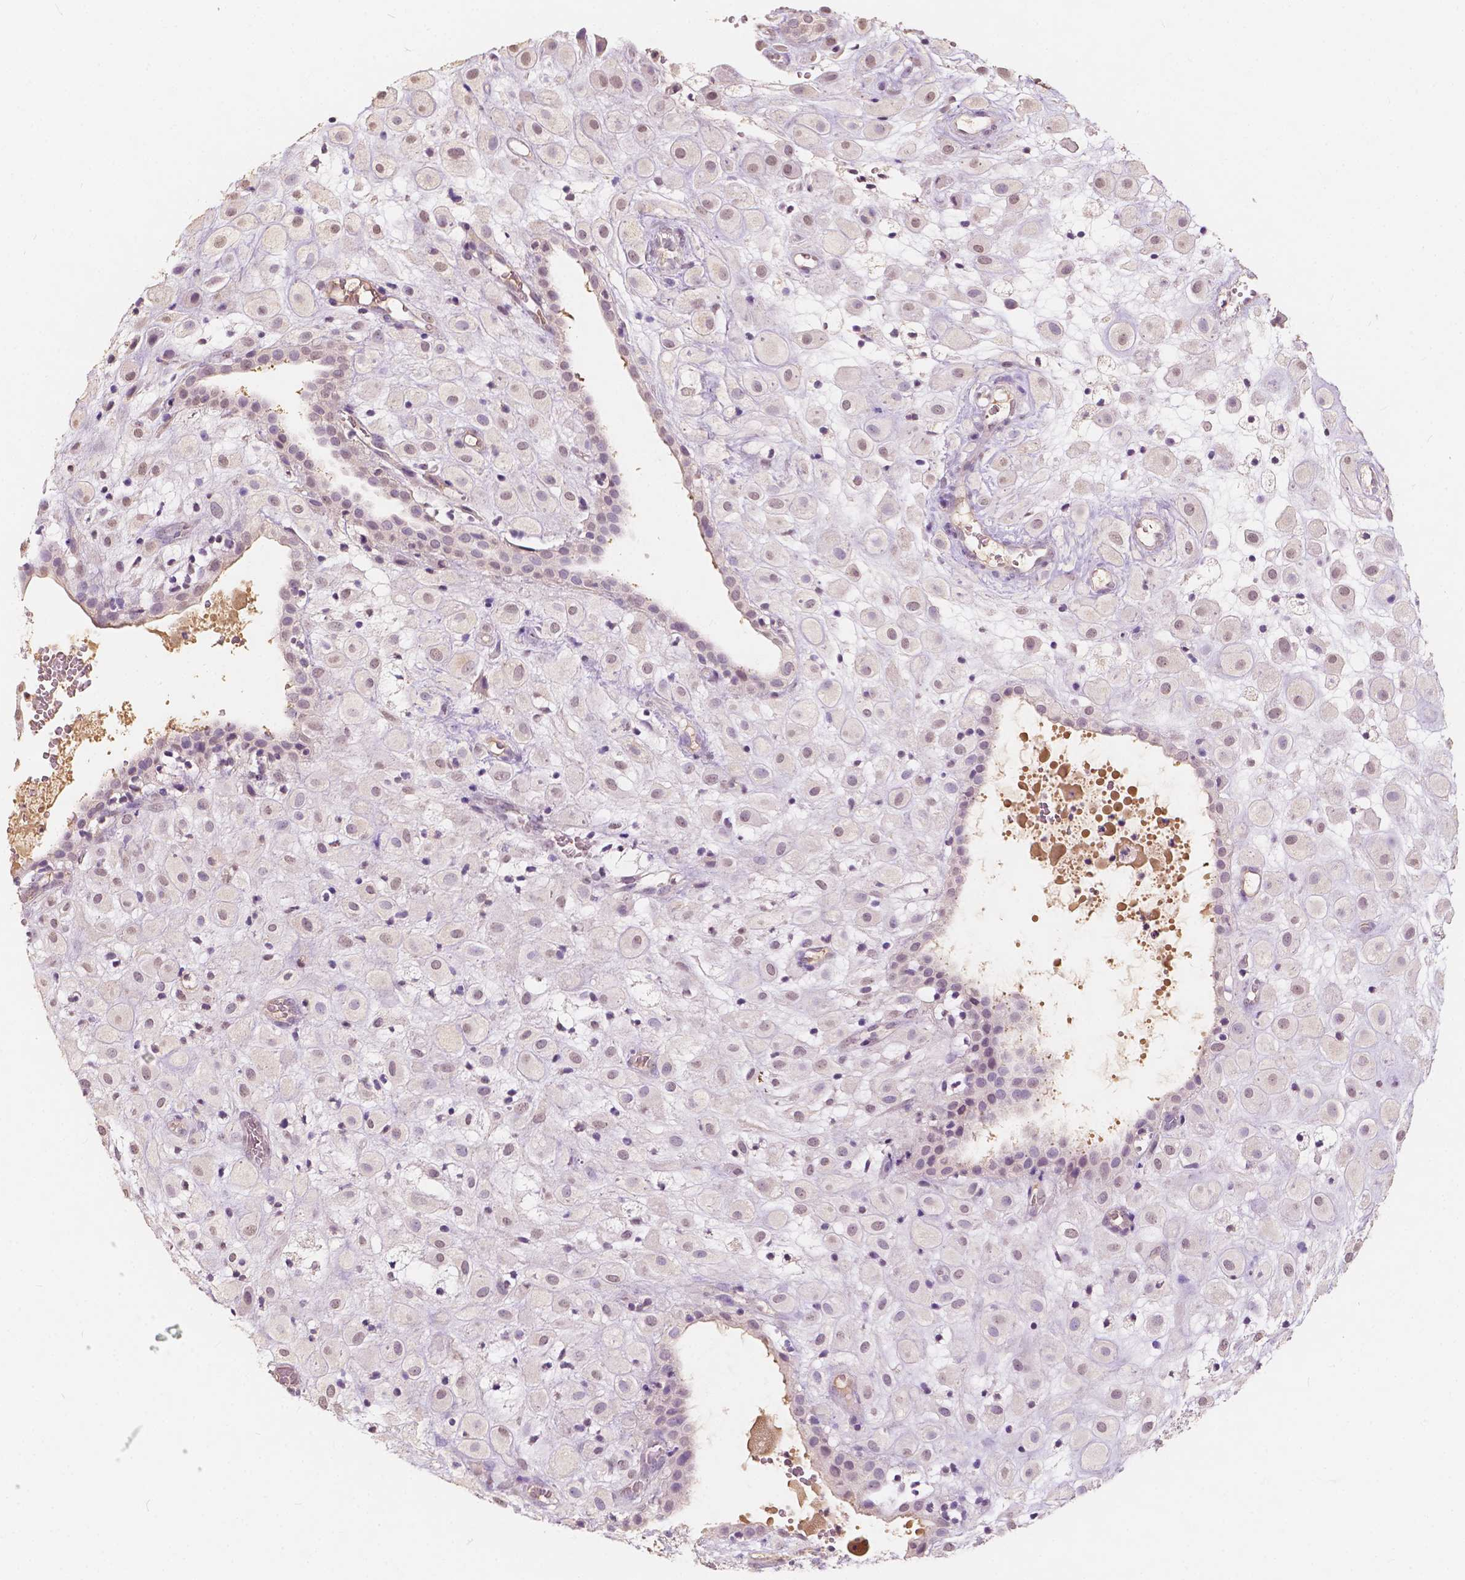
{"staining": {"intensity": "weak", "quantity": "25%-75%", "location": "nuclear"}, "tissue": "placenta", "cell_type": "Decidual cells", "image_type": "normal", "snomed": [{"axis": "morphology", "description": "Normal tissue, NOS"}, {"axis": "topography", "description": "Placenta"}], "caption": "Protein analysis of benign placenta displays weak nuclear expression in approximately 25%-75% of decidual cells.", "gene": "SOX15", "patient": {"sex": "female", "age": 24}}